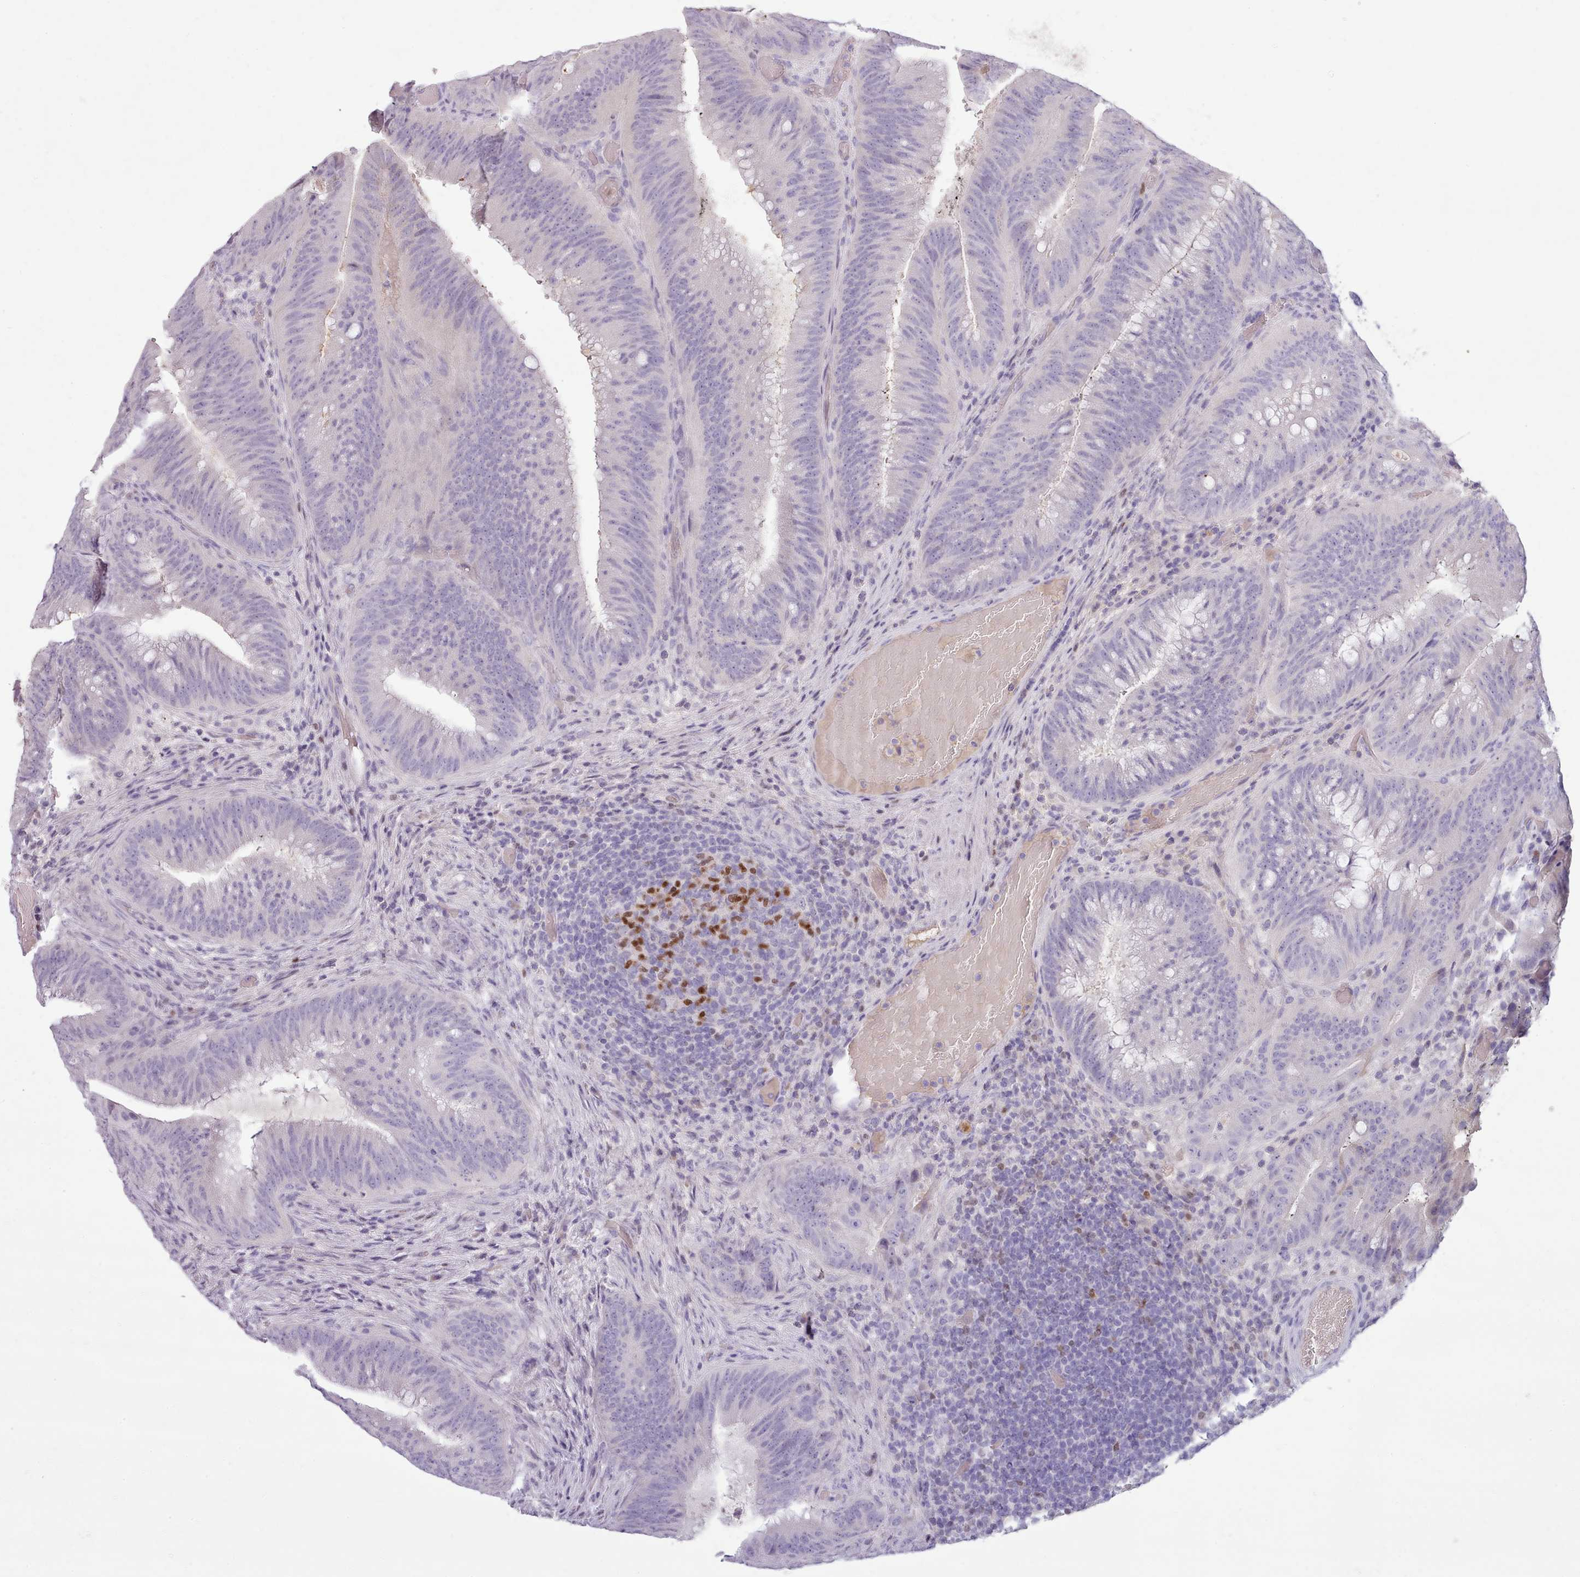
{"staining": {"intensity": "negative", "quantity": "none", "location": "none"}, "tissue": "colorectal cancer", "cell_type": "Tumor cells", "image_type": "cancer", "snomed": [{"axis": "morphology", "description": "Adenocarcinoma, NOS"}, {"axis": "topography", "description": "Colon"}], "caption": "The micrograph demonstrates no significant staining in tumor cells of colorectal cancer.", "gene": "TOX2", "patient": {"sex": "female", "age": 43}}